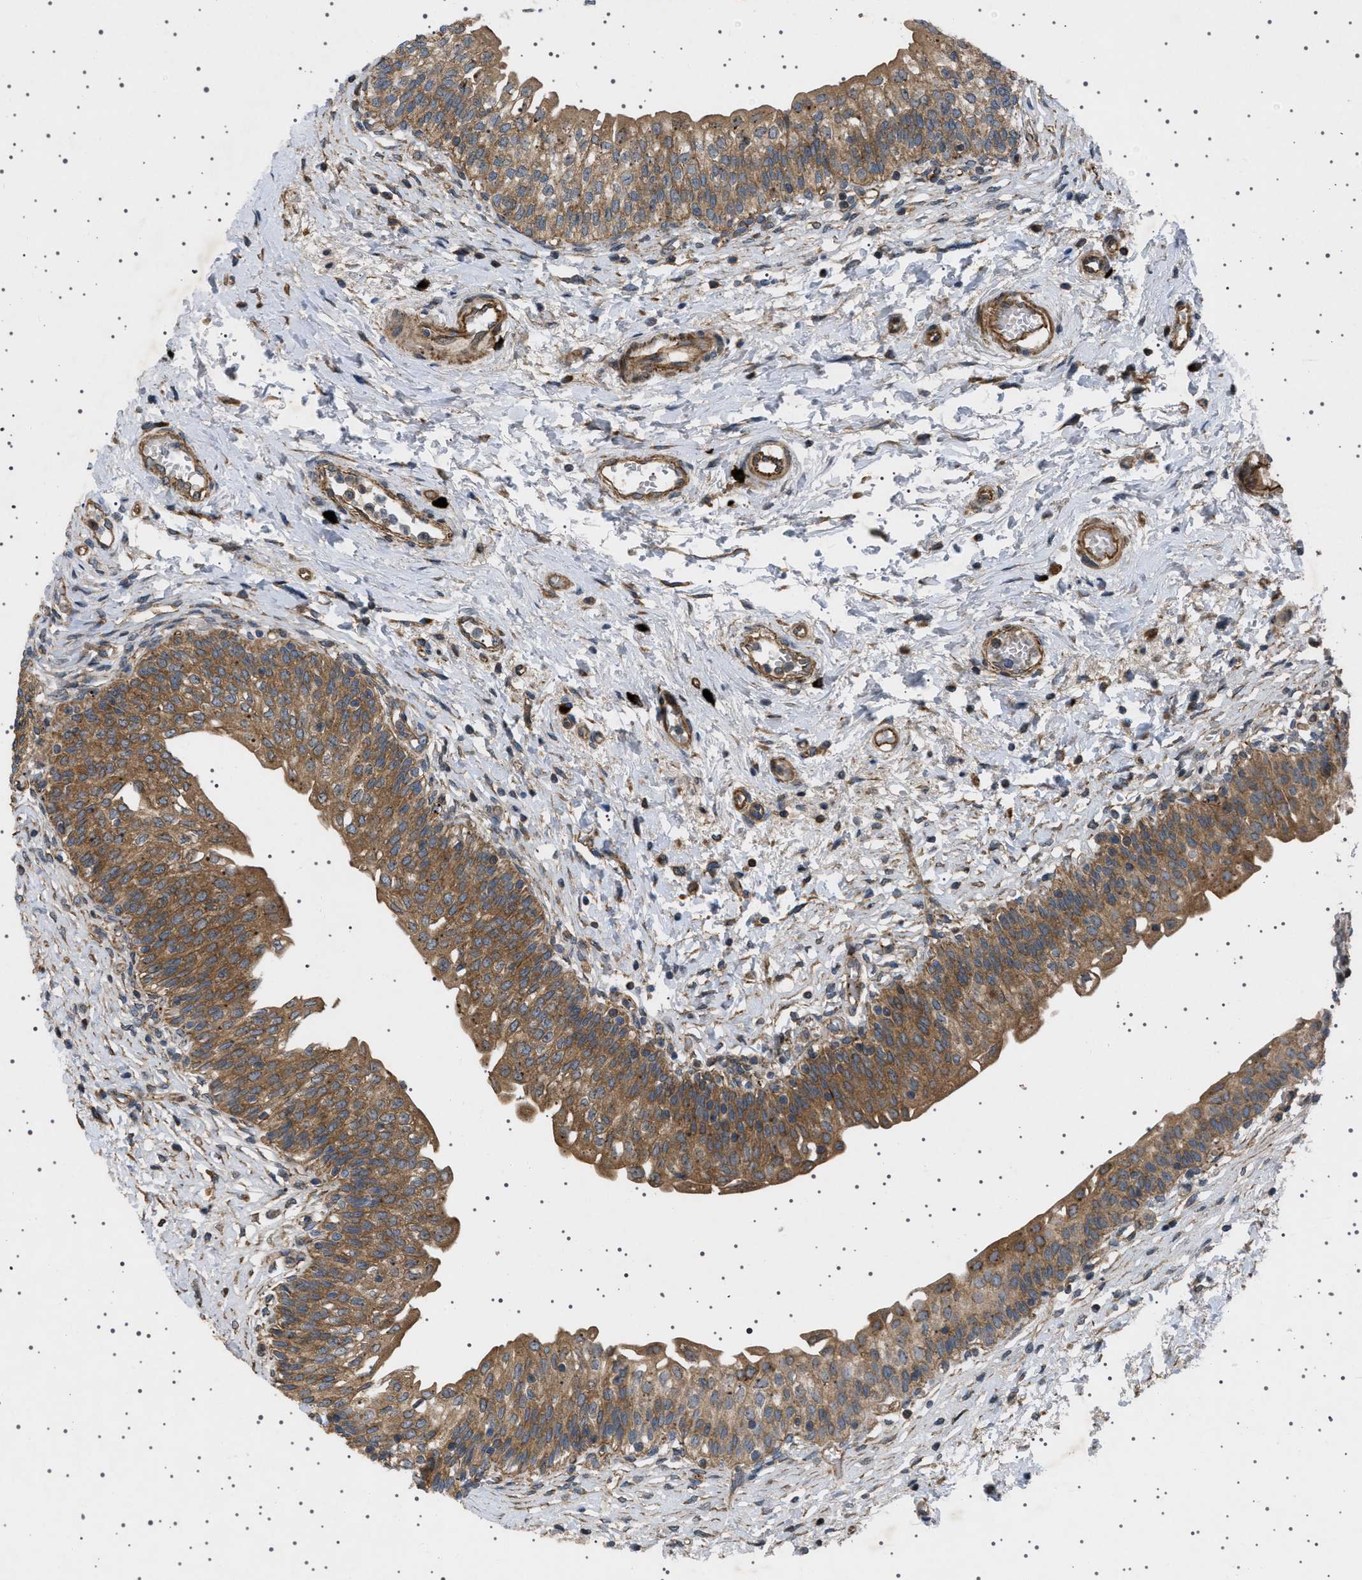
{"staining": {"intensity": "strong", "quantity": ">75%", "location": "cytoplasmic/membranous"}, "tissue": "urinary bladder", "cell_type": "Urothelial cells", "image_type": "normal", "snomed": [{"axis": "morphology", "description": "Normal tissue, NOS"}, {"axis": "topography", "description": "Urinary bladder"}], "caption": "Immunohistochemistry histopathology image of benign urinary bladder stained for a protein (brown), which demonstrates high levels of strong cytoplasmic/membranous positivity in approximately >75% of urothelial cells.", "gene": "CCDC186", "patient": {"sex": "male", "age": 55}}